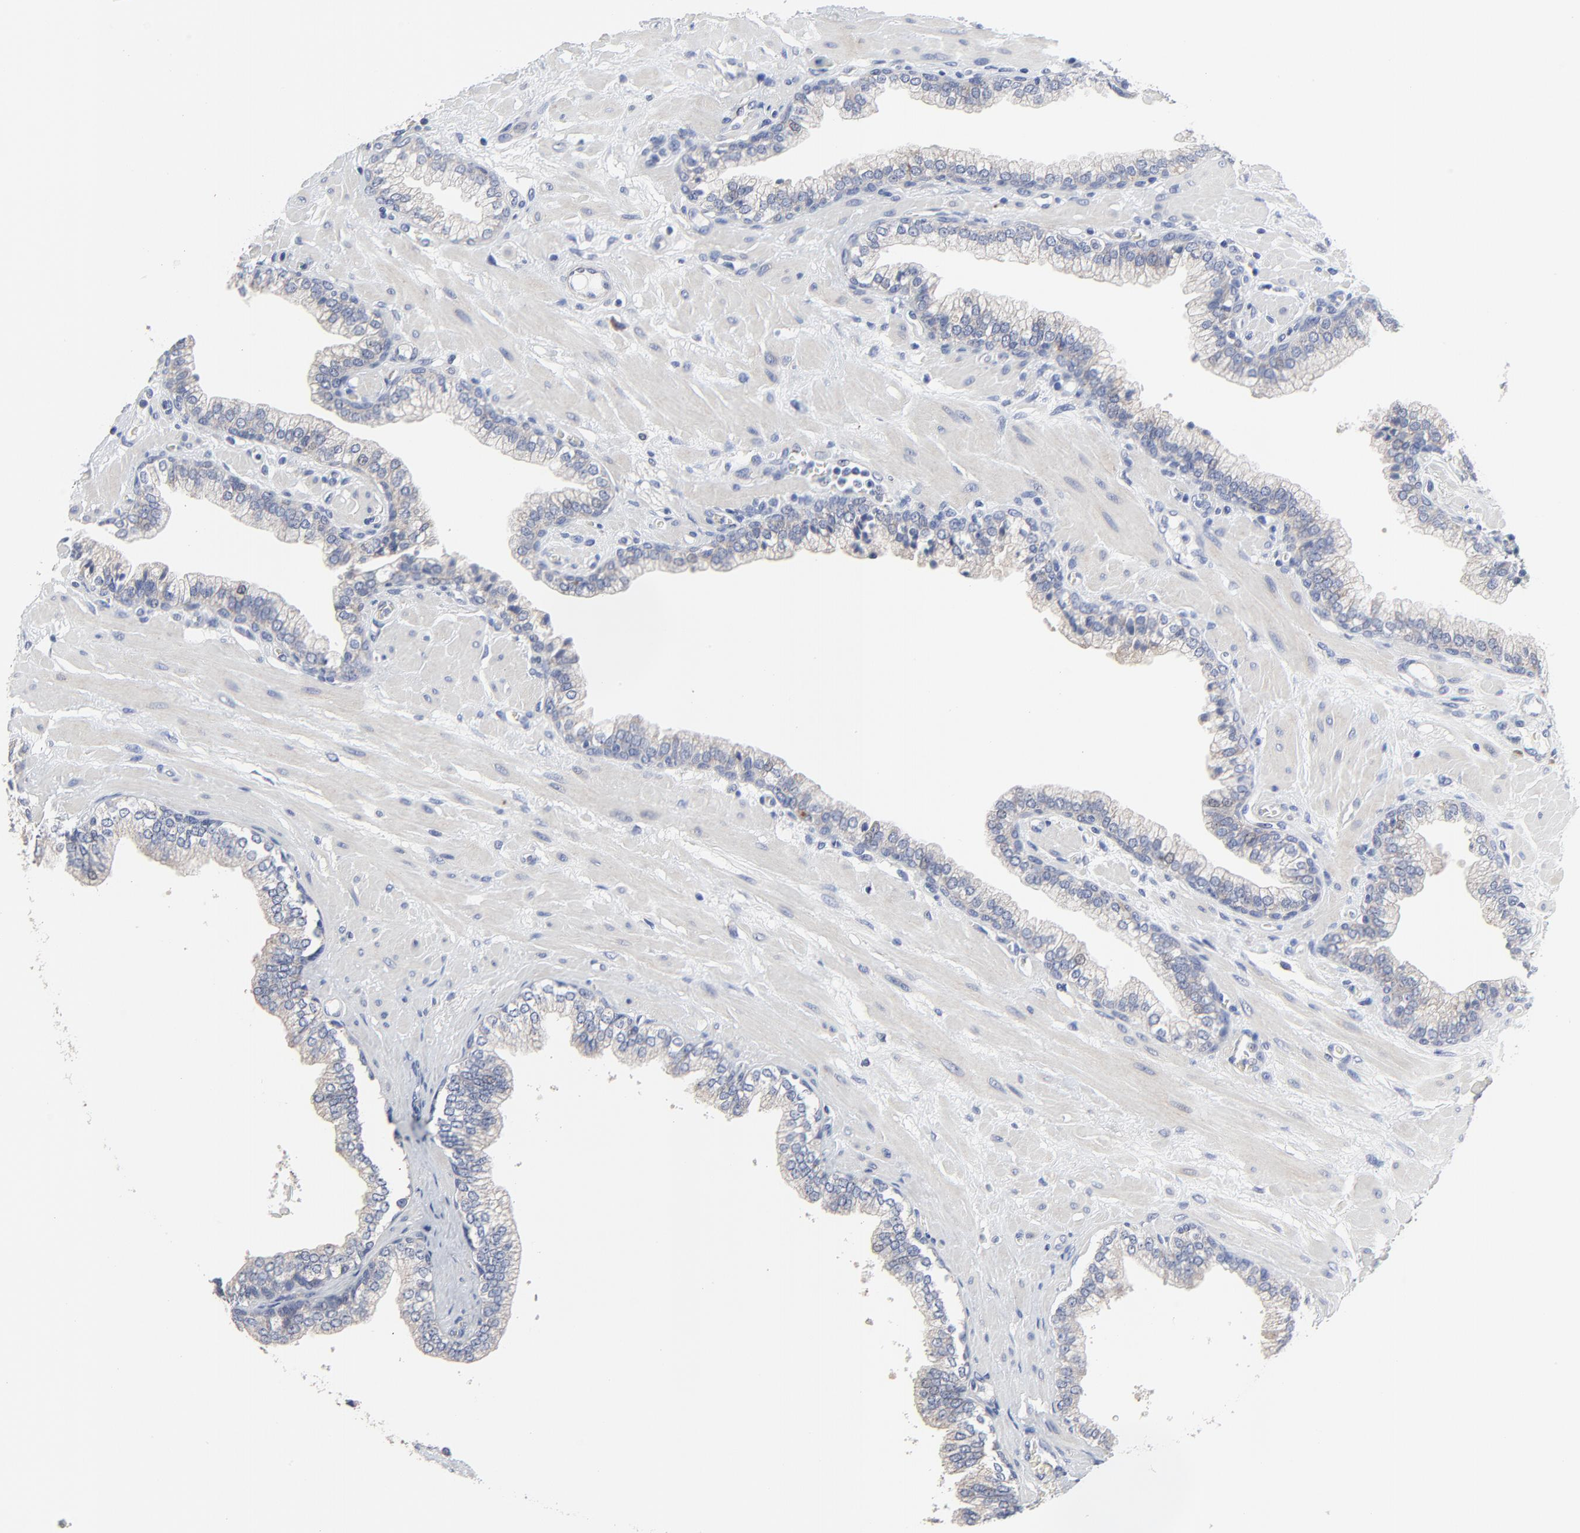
{"staining": {"intensity": "negative", "quantity": "none", "location": "none"}, "tissue": "prostate", "cell_type": "Glandular cells", "image_type": "normal", "snomed": [{"axis": "morphology", "description": "Normal tissue, NOS"}, {"axis": "topography", "description": "Prostate"}], "caption": "The image reveals no staining of glandular cells in normal prostate.", "gene": "DHRSX", "patient": {"sex": "male", "age": 60}}